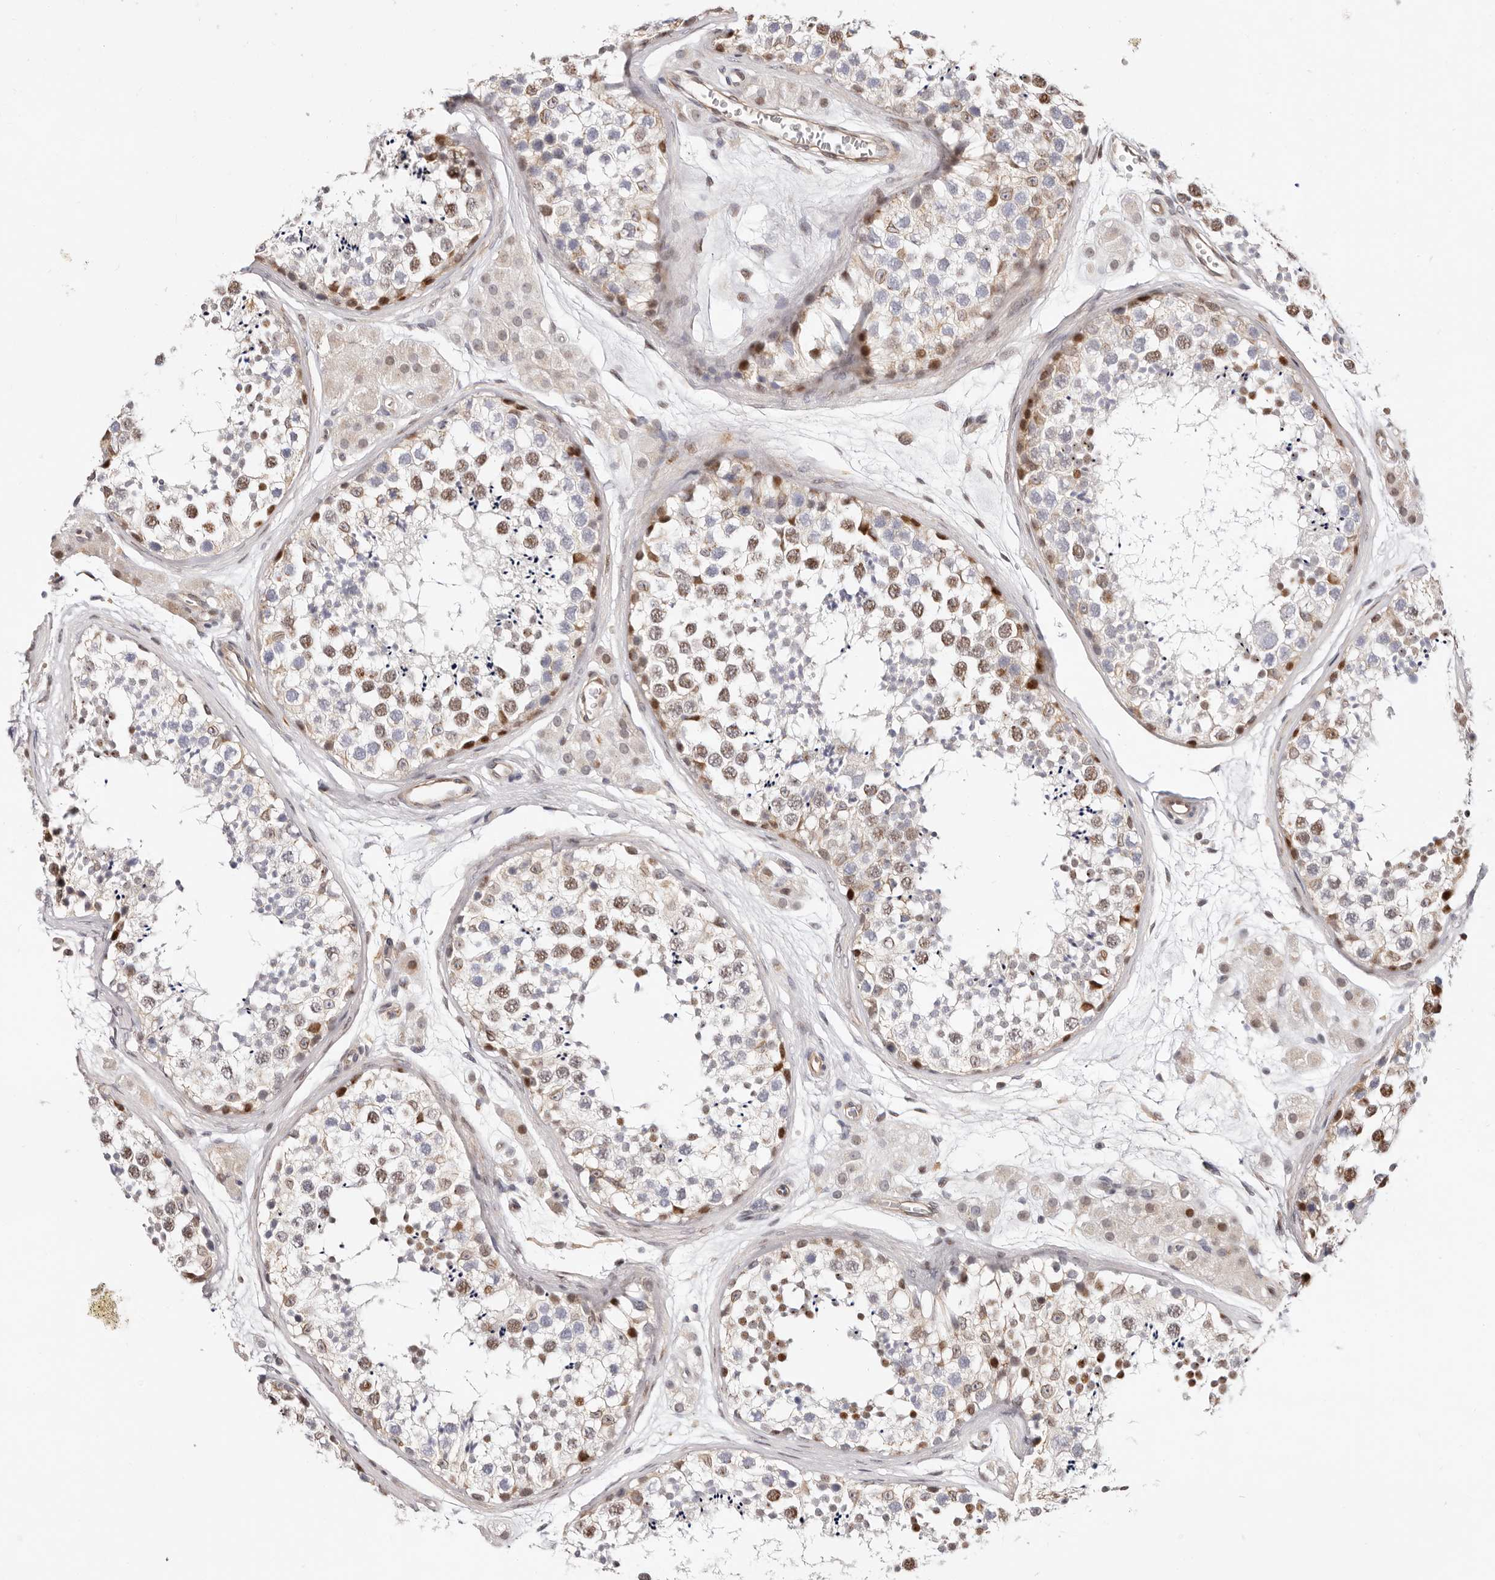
{"staining": {"intensity": "moderate", "quantity": "25%-75%", "location": "cytoplasmic/membranous,nuclear"}, "tissue": "testis", "cell_type": "Cells in seminiferous ducts", "image_type": "normal", "snomed": [{"axis": "morphology", "description": "Normal tissue, NOS"}, {"axis": "topography", "description": "Testis"}], "caption": "Immunohistochemical staining of benign human testis reveals moderate cytoplasmic/membranous,nuclear protein staining in about 25%-75% of cells in seminiferous ducts.", "gene": "EPHX3", "patient": {"sex": "male", "age": 56}}